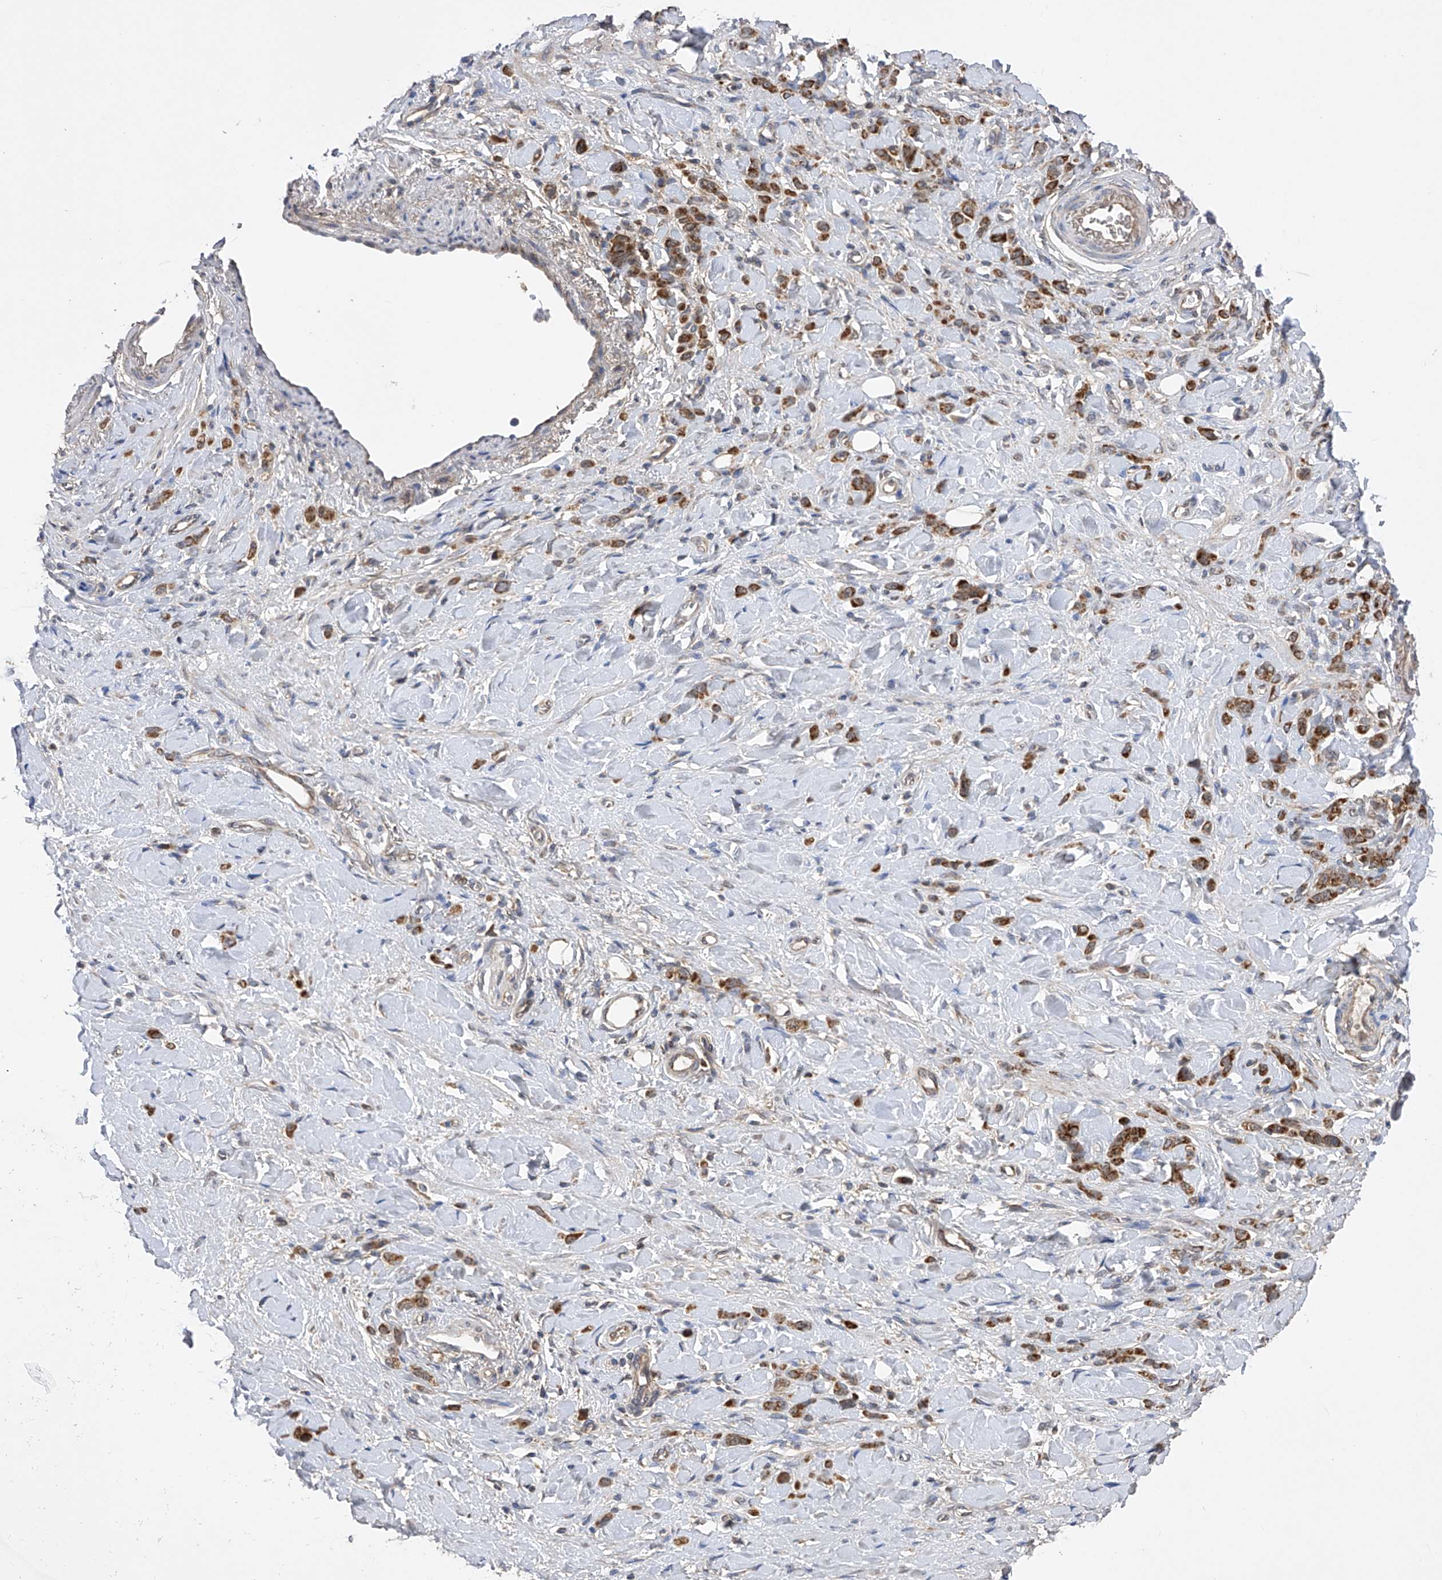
{"staining": {"intensity": "strong", "quantity": ">75%", "location": "cytoplasmic/membranous"}, "tissue": "stomach cancer", "cell_type": "Tumor cells", "image_type": "cancer", "snomed": [{"axis": "morphology", "description": "Normal tissue, NOS"}, {"axis": "morphology", "description": "Adenocarcinoma, NOS"}, {"axis": "topography", "description": "Stomach"}], "caption": "The image reveals a brown stain indicating the presence of a protein in the cytoplasmic/membranous of tumor cells in stomach cancer (adenocarcinoma).", "gene": "SDHAF4", "patient": {"sex": "male", "age": 82}}